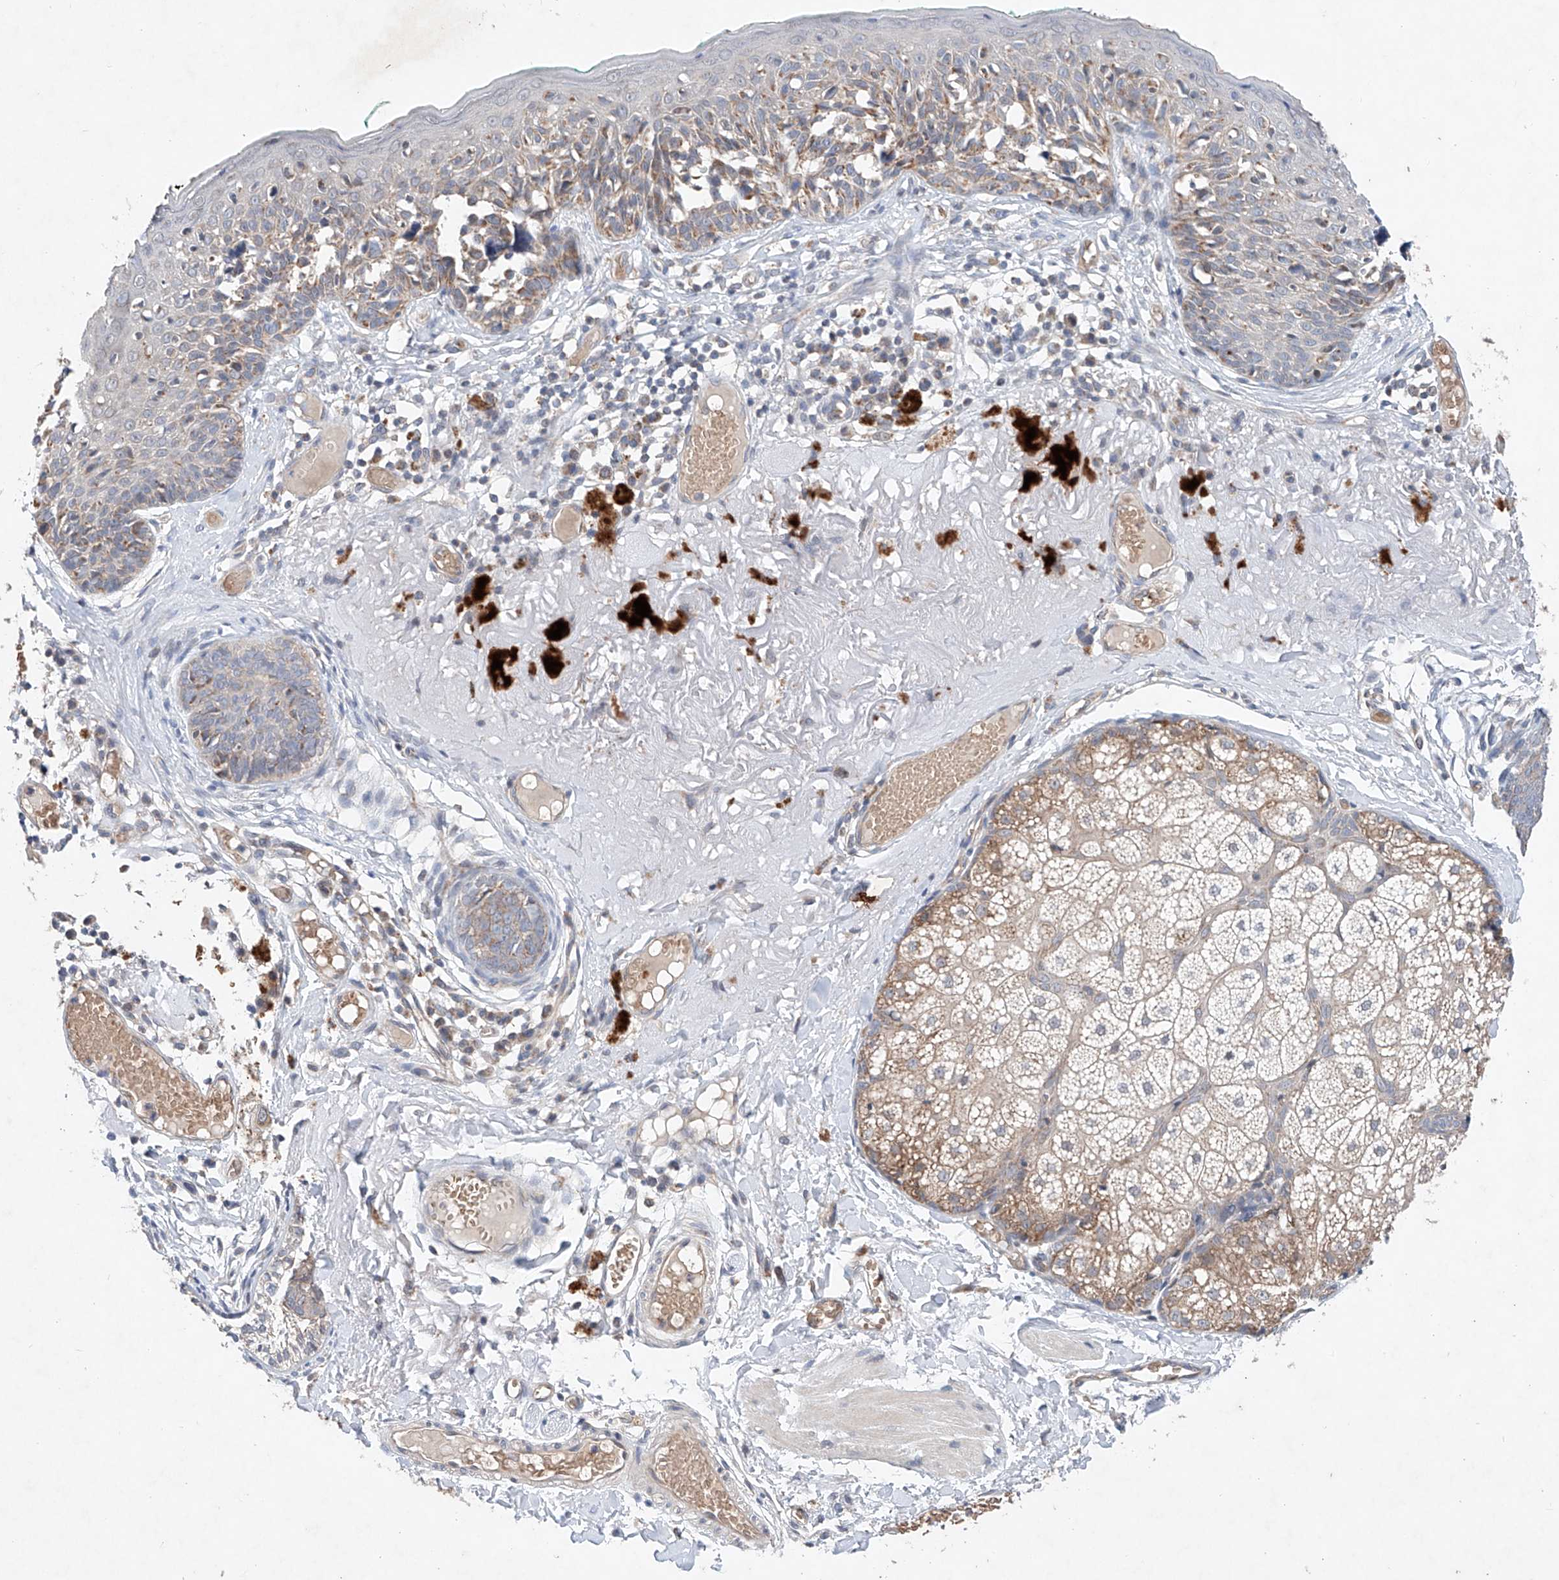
{"staining": {"intensity": "moderate", "quantity": "25%-75%", "location": "cytoplasmic/membranous"}, "tissue": "melanoma", "cell_type": "Tumor cells", "image_type": "cancer", "snomed": [{"axis": "morphology", "description": "Malignant melanoma in situ"}, {"axis": "morphology", "description": "Malignant melanoma, NOS"}, {"axis": "topography", "description": "Skin"}], "caption": "Protein positivity by immunohistochemistry (IHC) exhibits moderate cytoplasmic/membranous staining in about 25%-75% of tumor cells in melanoma. (DAB (3,3'-diaminobenzidine) IHC, brown staining for protein, blue staining for nuclei).", "gene": "FASTK", "patient": {"sex": "female", "age": 88}}